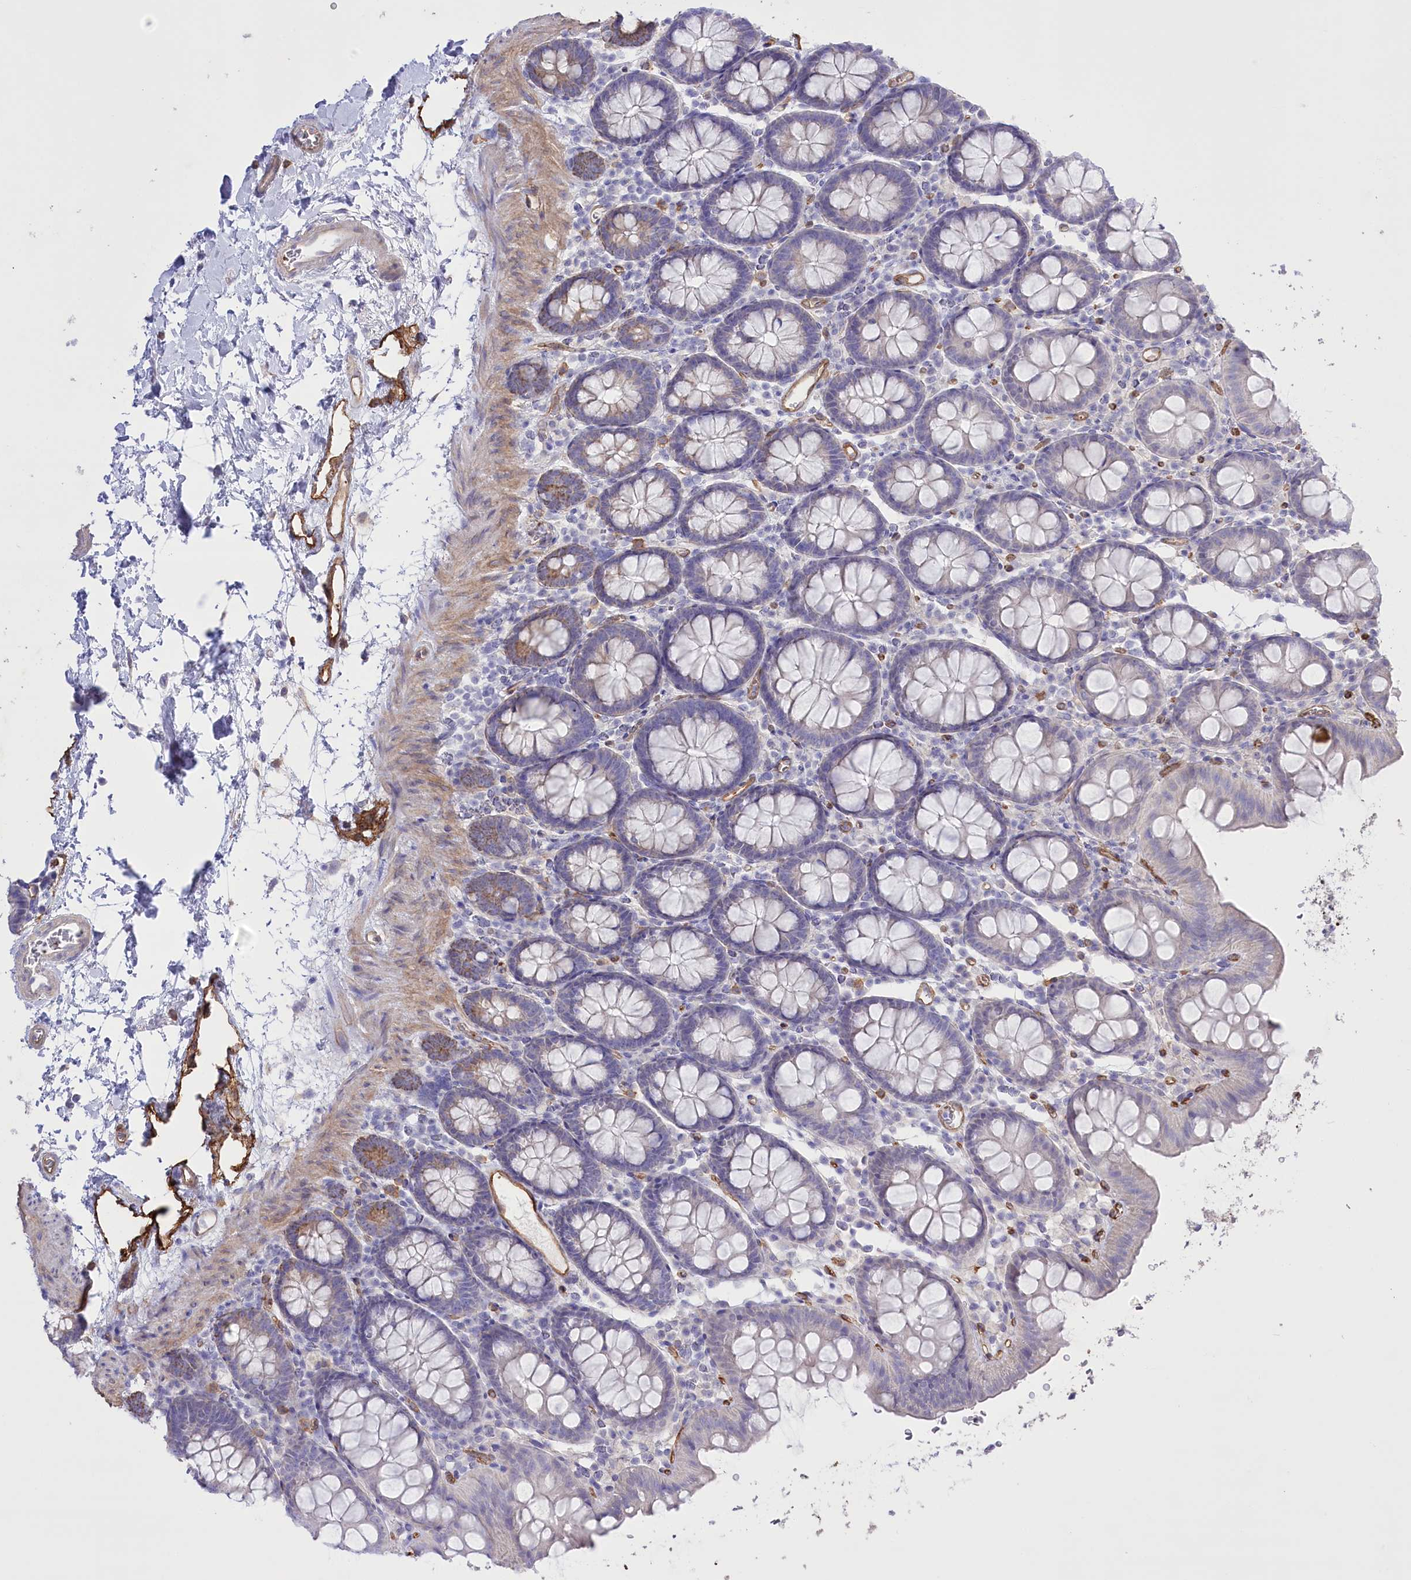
{"staining": {"intensity": "moderate", "quantity": "25%-75%", "location": "cytoplasmic/membranous"}, "tissue": "colon", "cell_type": "Endothelial cells", "image_type": "normal", "snomed": [{"axis": "morphology", "description": "Normal tissue, NOS"}, {"axis": "topography", "description": "Colon"}], "caption": "Immunohistochemistry (IHC) histopathology image of normal human colon stained for a protein (brown), which shows medium levels of moderate cytoplasmic/membranous positivity in approximately 25%-75% of endothelial cells.", "gene": "SLC39A10", "patient": {"sex": "male", "age": 75}}